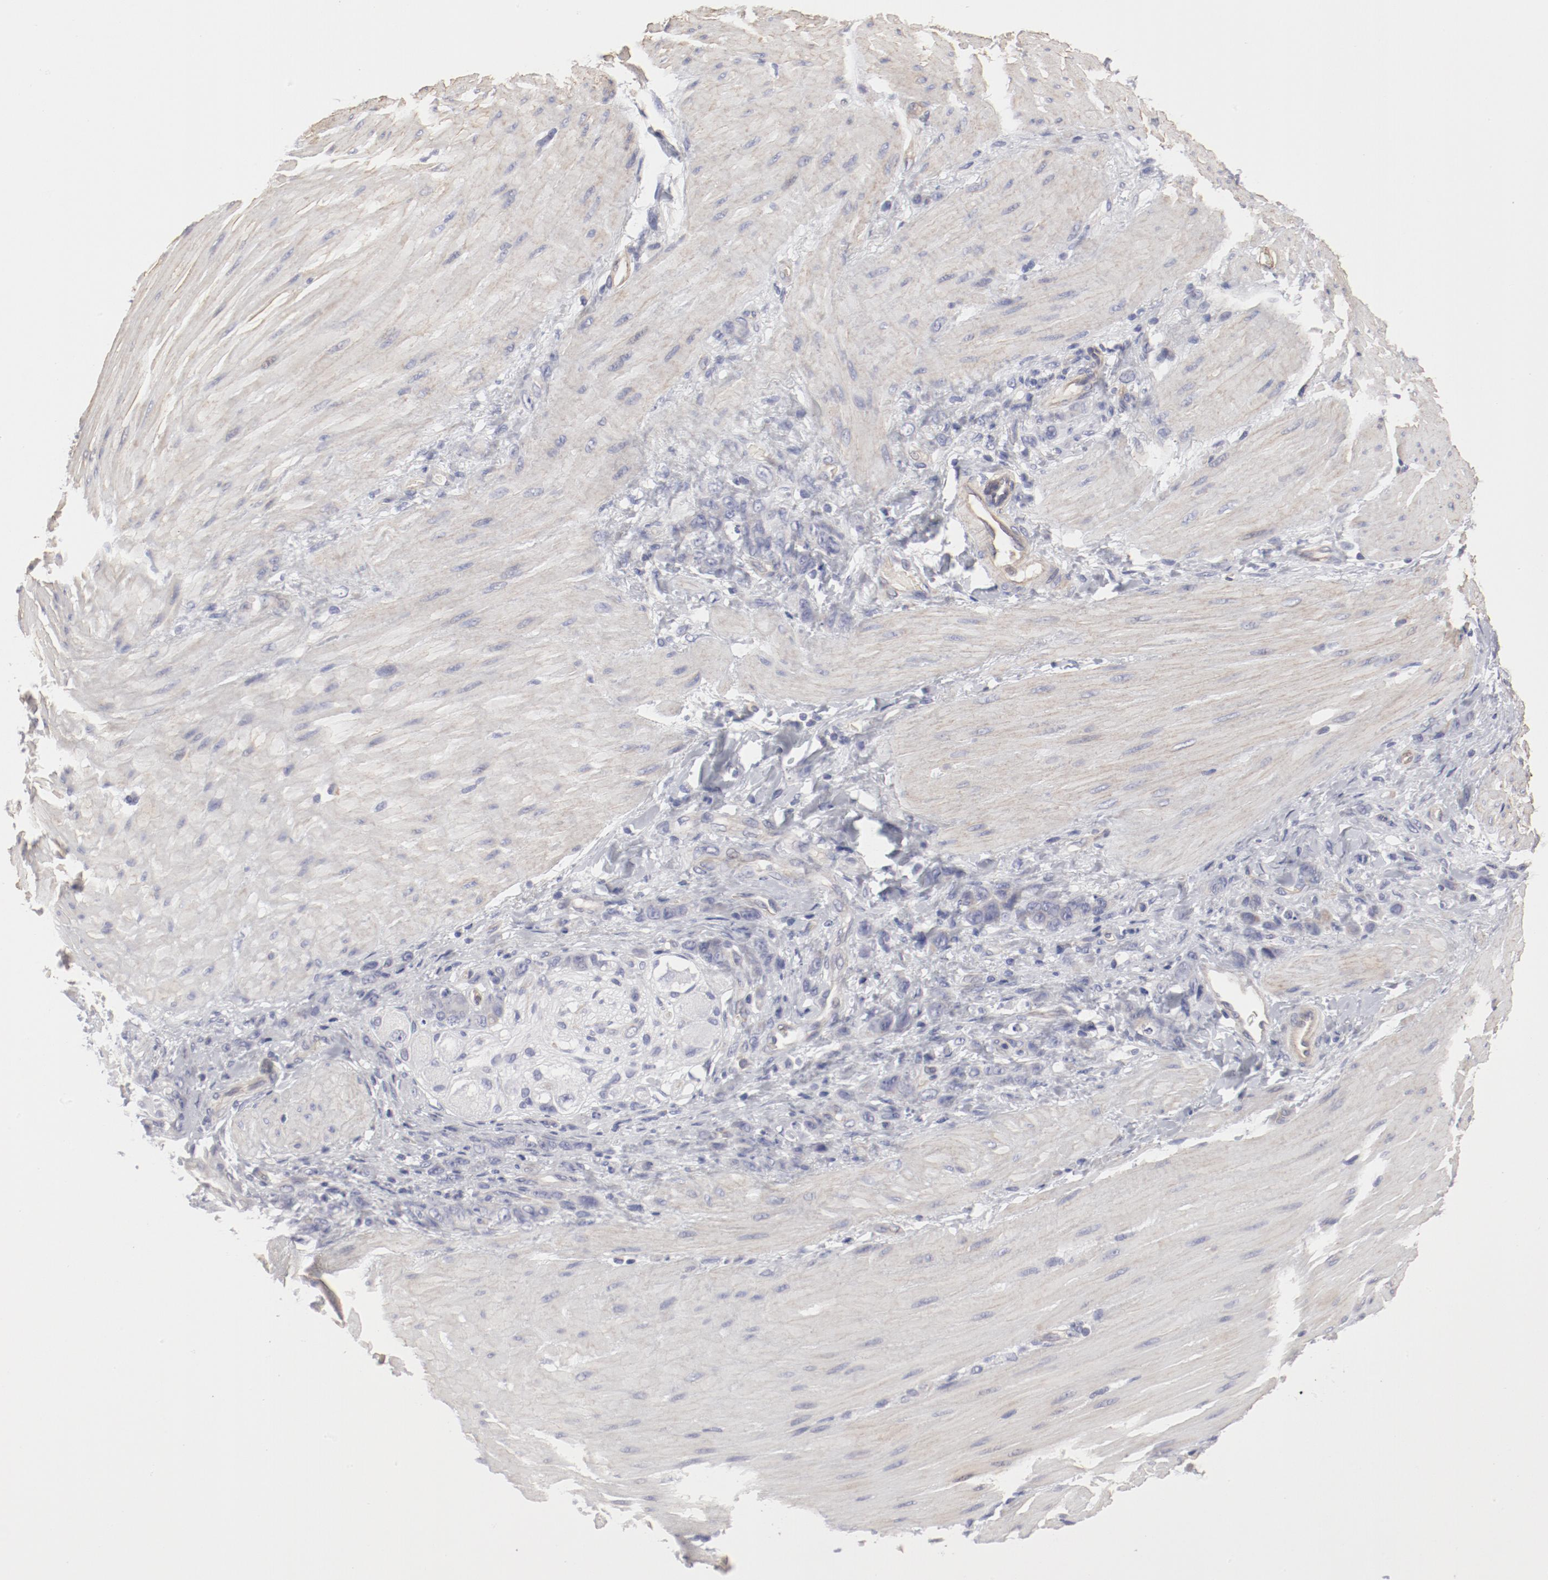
{"staining": {"intensity": "weak", "quantity": "<25%", "location": "cytoplasmic/membranous"}, "tissue": "stomach cancer", "cell_type": "Tumor cells", "image_type": "cancer", "snomed": [{"axis": "morphology", "description": "Normal tissue, NOS"}, {"axis": "morphology", "description": "Adenocarcinoma, NOS"}, {"axis": "topography", "description": "Stomach"}], "caption": "Immunohistochemistry (IHC) histopathology image of adenocarcinoma (stomach) stained for a protein (brown), which demonstrates no expression in tumor cells.", "gene": "LAX1", "patient": {"sex": "male", "age": 82}}